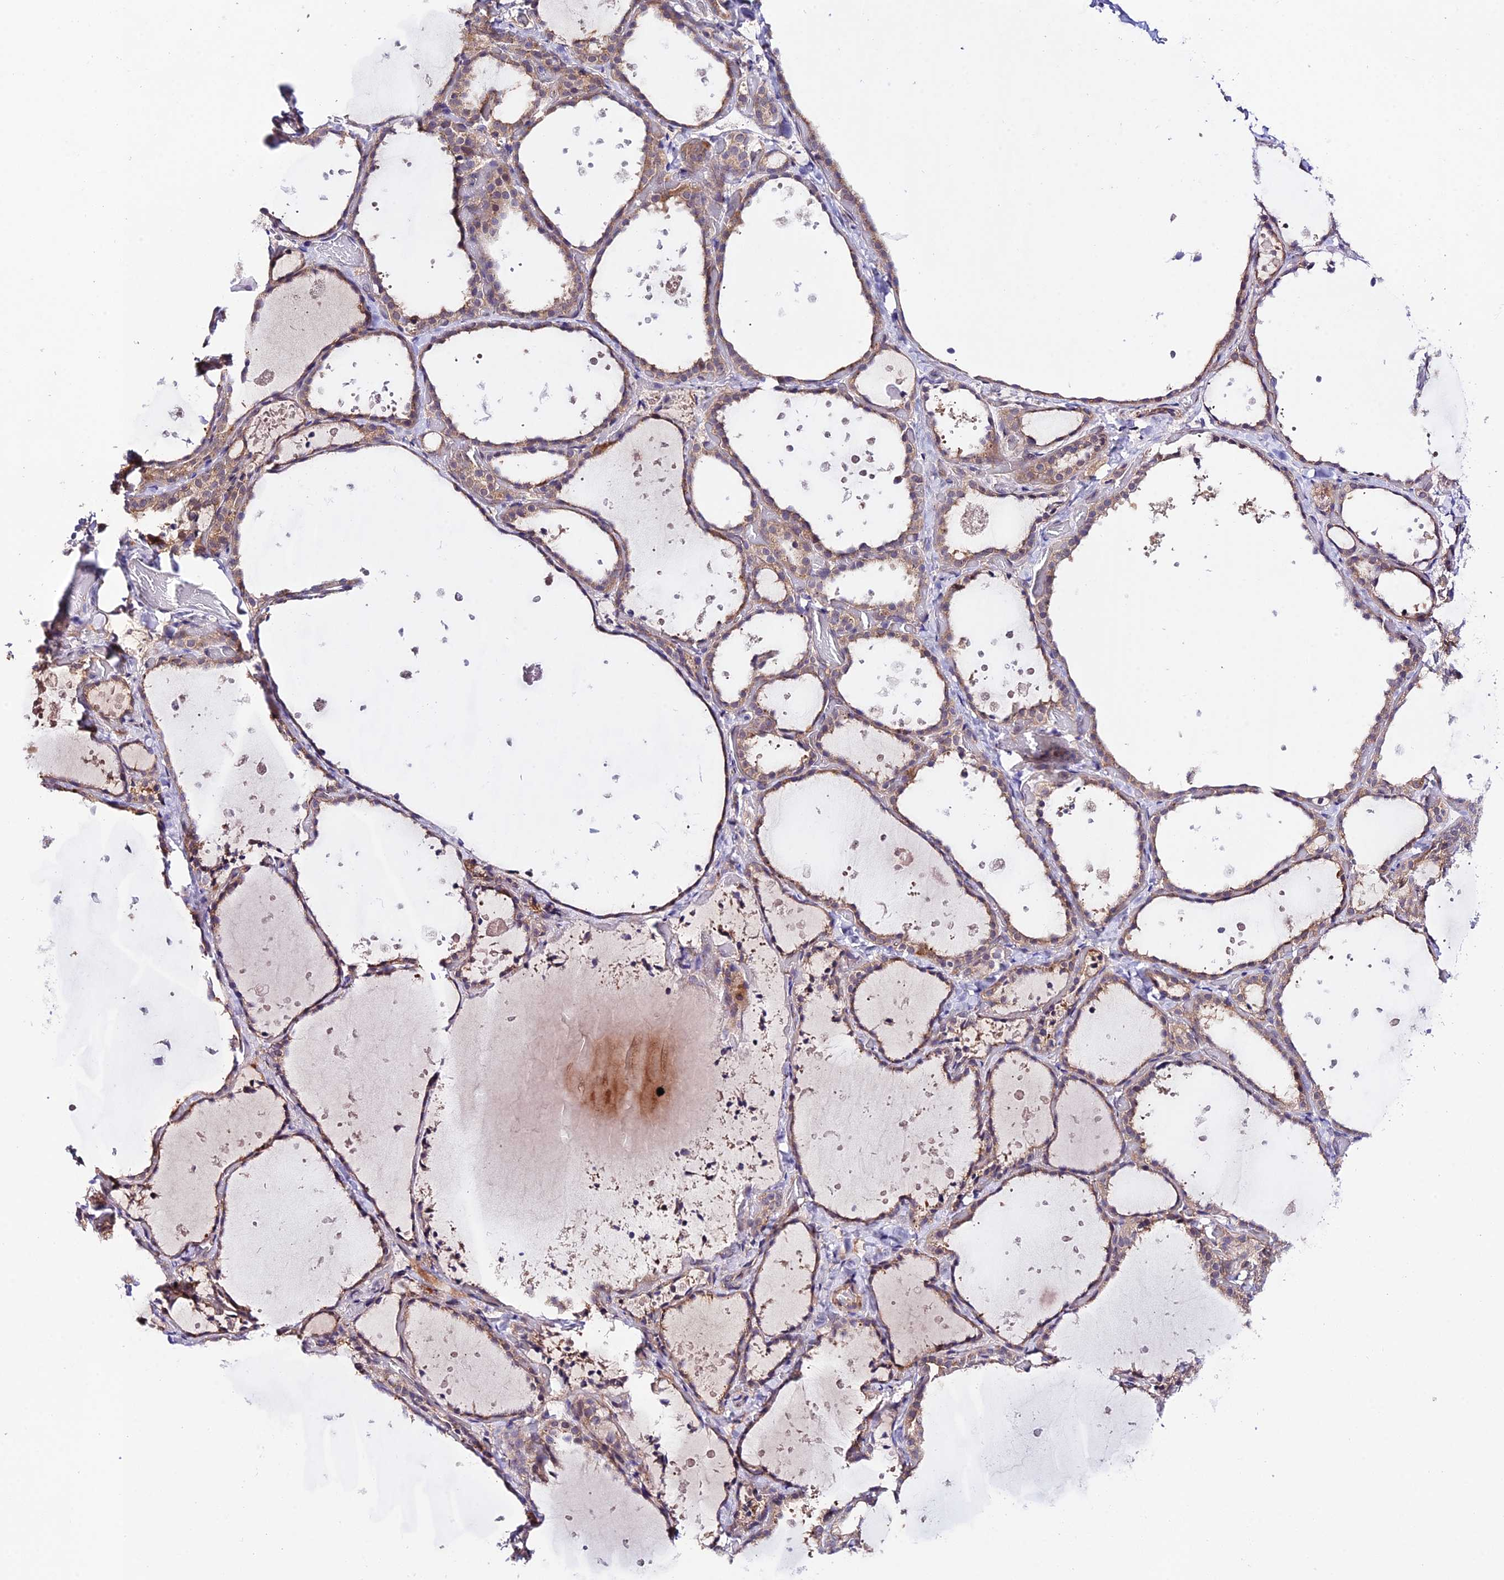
{"staining": {"intensity": "weak", "quantity": "25%-75%", "location": "cytoplasmic/membranous"}, "tissue": "thyroid gland", "cell_type": "Glandular cells", "image_type": "normal", "snomed": [{"axis": "morphology", "description": "Normal tissue, NOS"}, {"axis": "topography", "description": "Thyroid gland"}], "caption": "Immunohistochemical staining of normal thyroid gland displays 25%-75% levels of weak cytoplasmic/membranous protein staining in approximately 25%-75% of glandular cells. (Stains: DAB (3,3'-diaminobenzidine) in brown, nuclei in blue, Microscopy: brightfield microscopy at high magnification).", "gene": "TRIM40", "patient": {"sex": "female", "age": 44}}